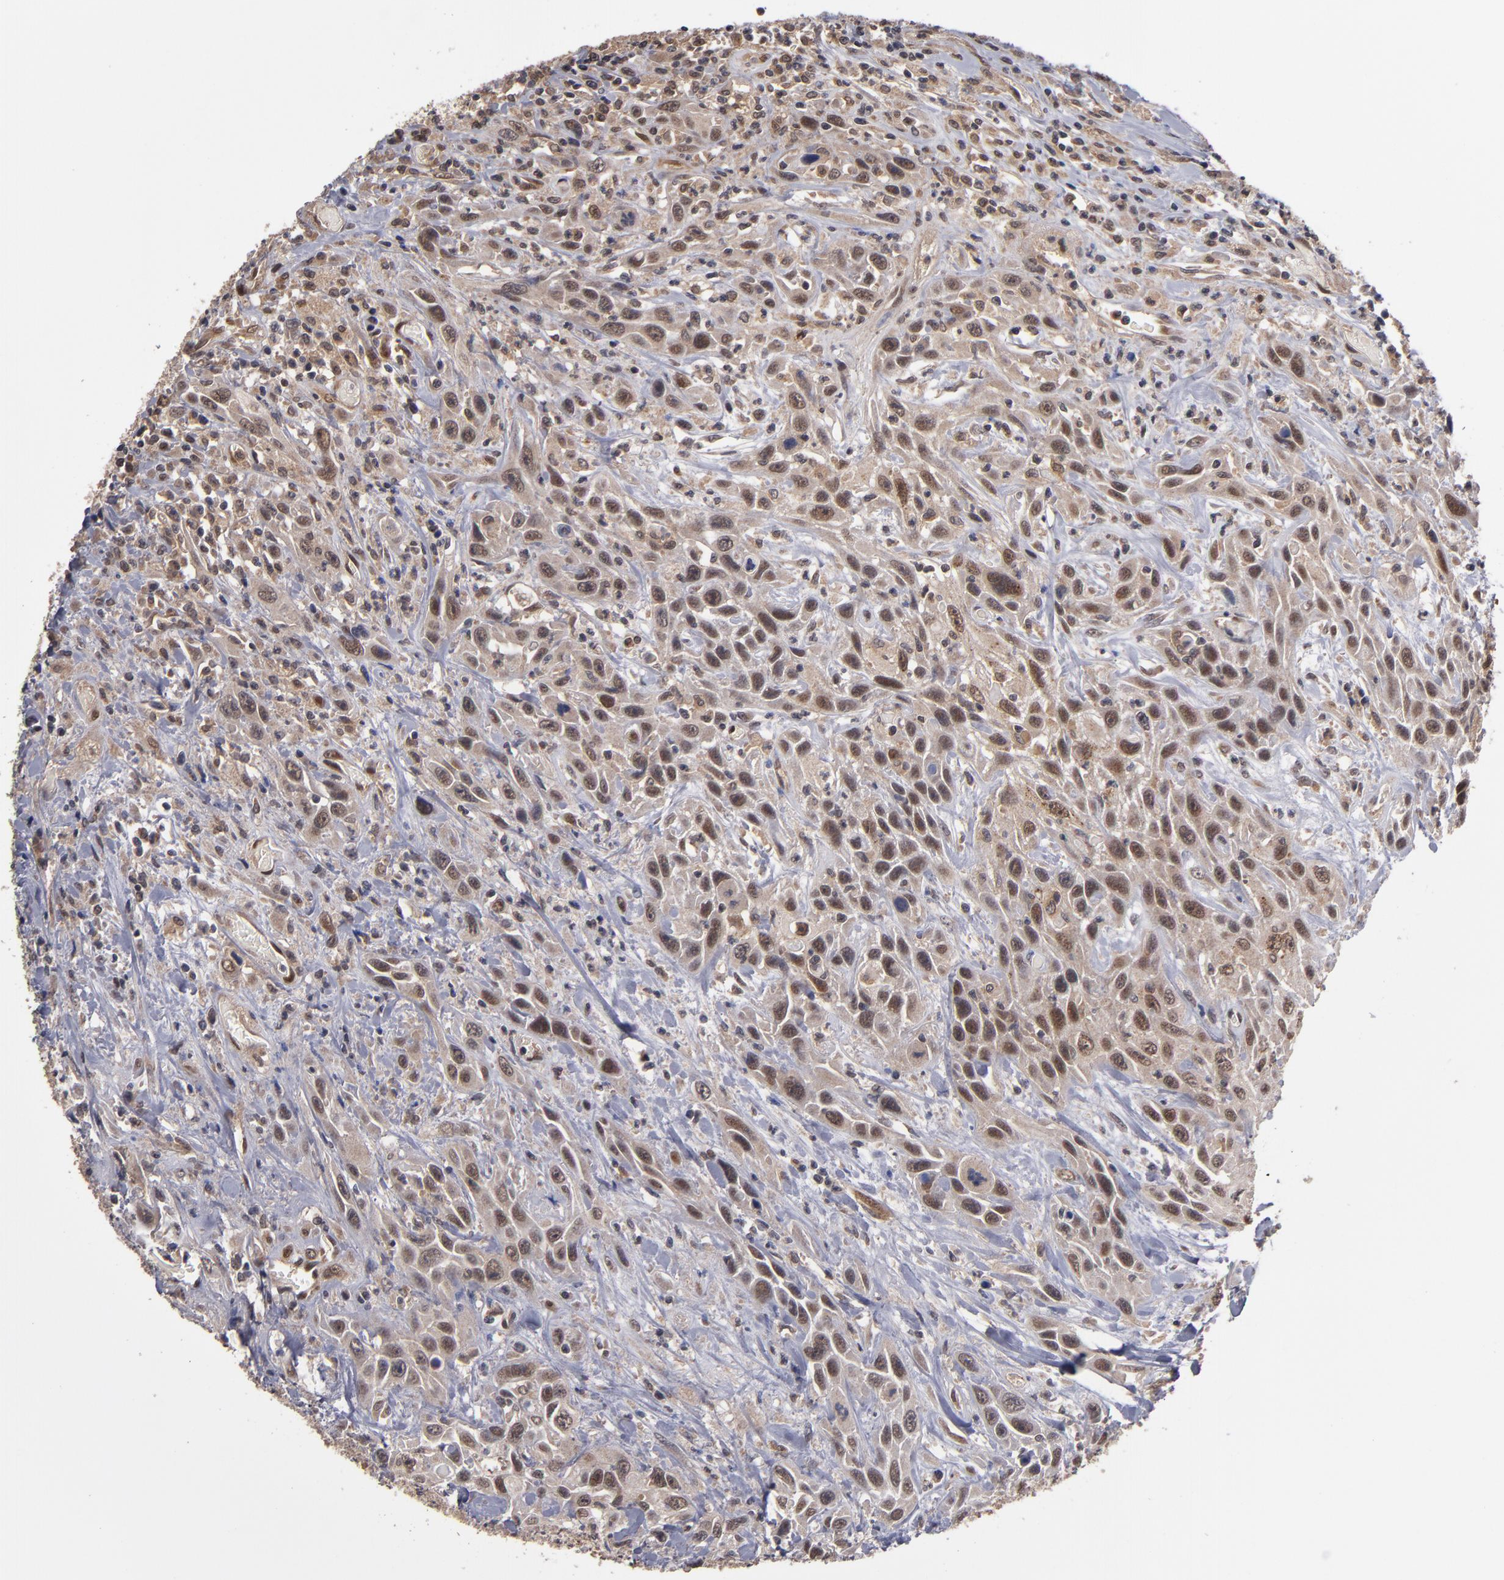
{"staining": {"intensity": "moderate", "quantity": ">75%", "location": "cytoplasmic/membranous,nuclear"}, "tissue": "urothelial cancer", "cell_type": "Tumor cells", "image_type": "cancer", "snomed": [{"axis": "morphology", "description": "Urothelial carcinoma, High grade"}, {"axis": "topography", "description": "Urinary bladder"}], "caption": "IHC (DAB) staining of urothelial cancer reveals moderate cytoplasmic/membranous and nuclear protein staining in about >75% of tumor cells.", "gene": "CUL5", "patient": {"sex": "female", "age": 84}}